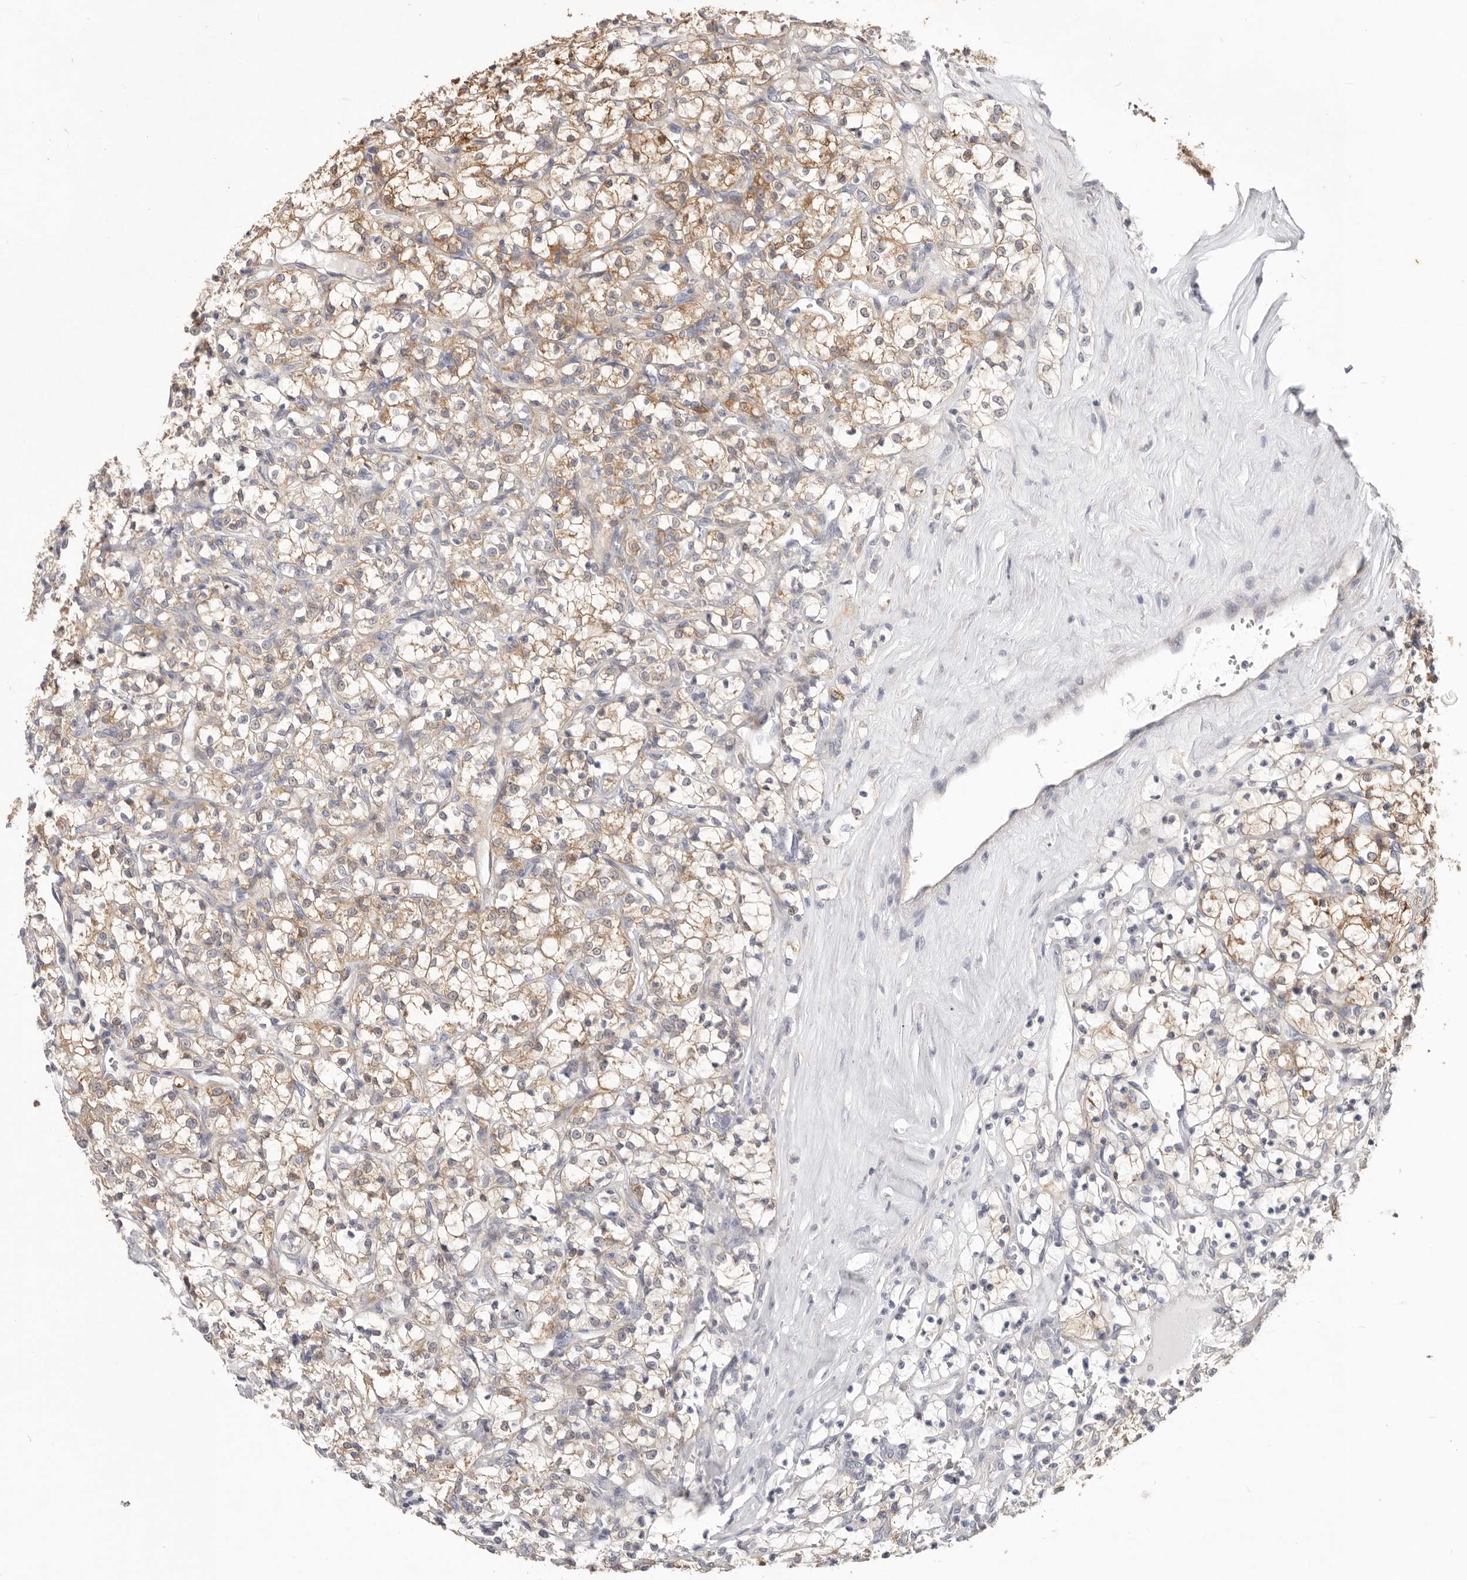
{"staining": {"intensity": "moderate", "quantity": "<25%", "location": "cytoplasmic/membranous"}, "tissue": "renal cancer", "cell_type": "Tumor cells", "image_type": "cancer", "snomed": [{"axis": "morphology", "description": "Adenocarcinoma, NOS"}, {"axis": "topography", "description": "Kidney"}], "caption": "The immunohistochemical stain highlights moderate cytoplasmic/membranous positivity in tumor cells of renal cancer (adenocarcinoma) tissue. (Brightfield microscopy of DAB IHC at high magnification).", "gene": "WDR77", "patient": {"sex": "female", "age": 69}}